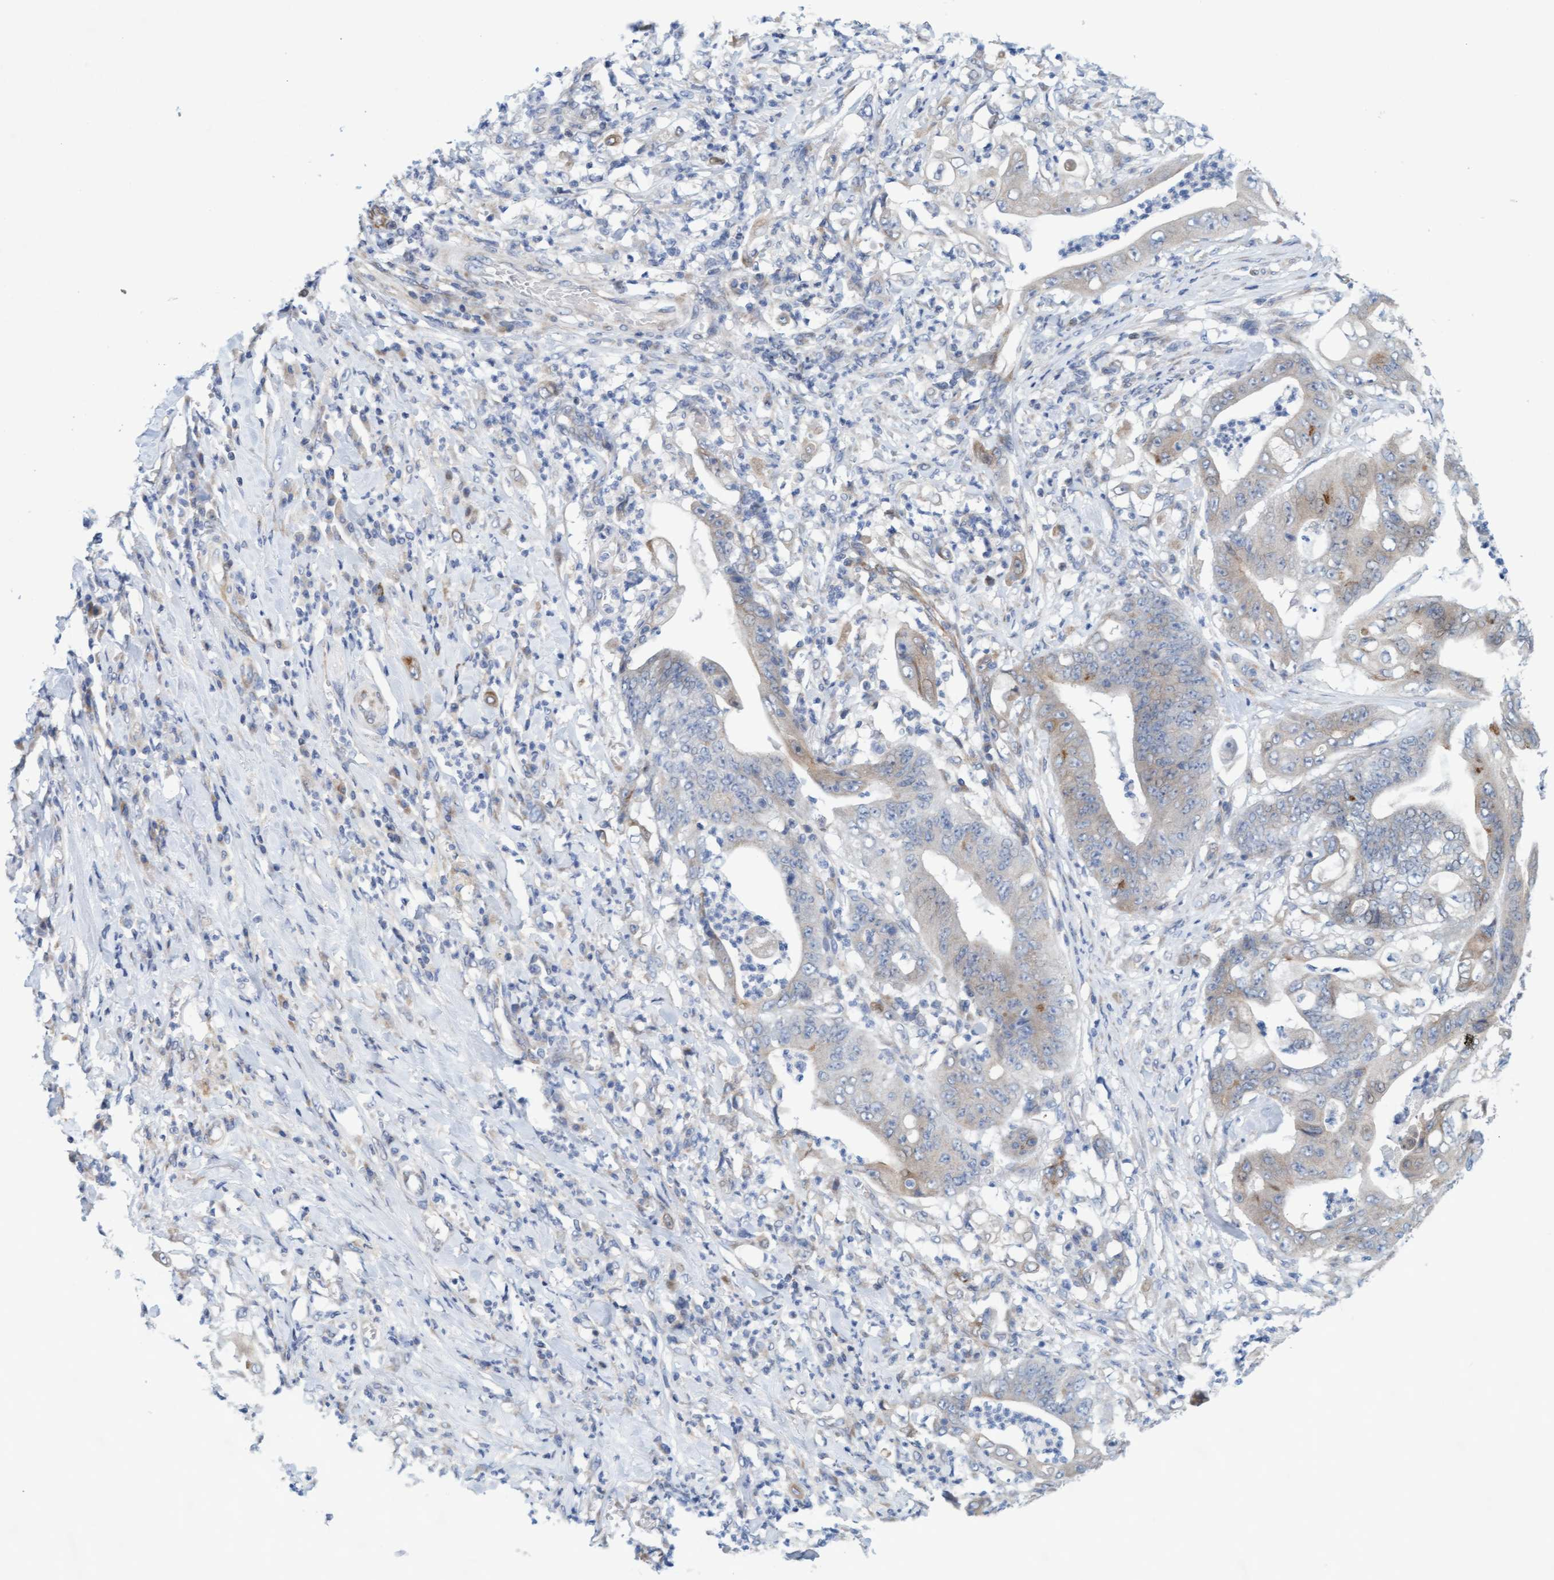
{"staining": {"intensity": "weak", "quantity": "<25%", "location": "cytoplasmic/membranous"}, "tissue": "stomach cancer", "cell_type": "Tumor cells", "image_type": "cancer", "snomed": [{"axis": "morphology", "description": "Adenocarcinoma, NOS"}, {"axis": "topography", "description": "Stomach"}], "caption": "High magnification brightfield microscopy of stomach cancer (adenocarcinoma) stained with DAB (3,3'-diaminobenzidine) (brown) and counterstained with hematoxylin (blue): tumor cells show no significant staining.", "gene": "SLC28A3", "patient": {"sex": "female", "age": 73}}